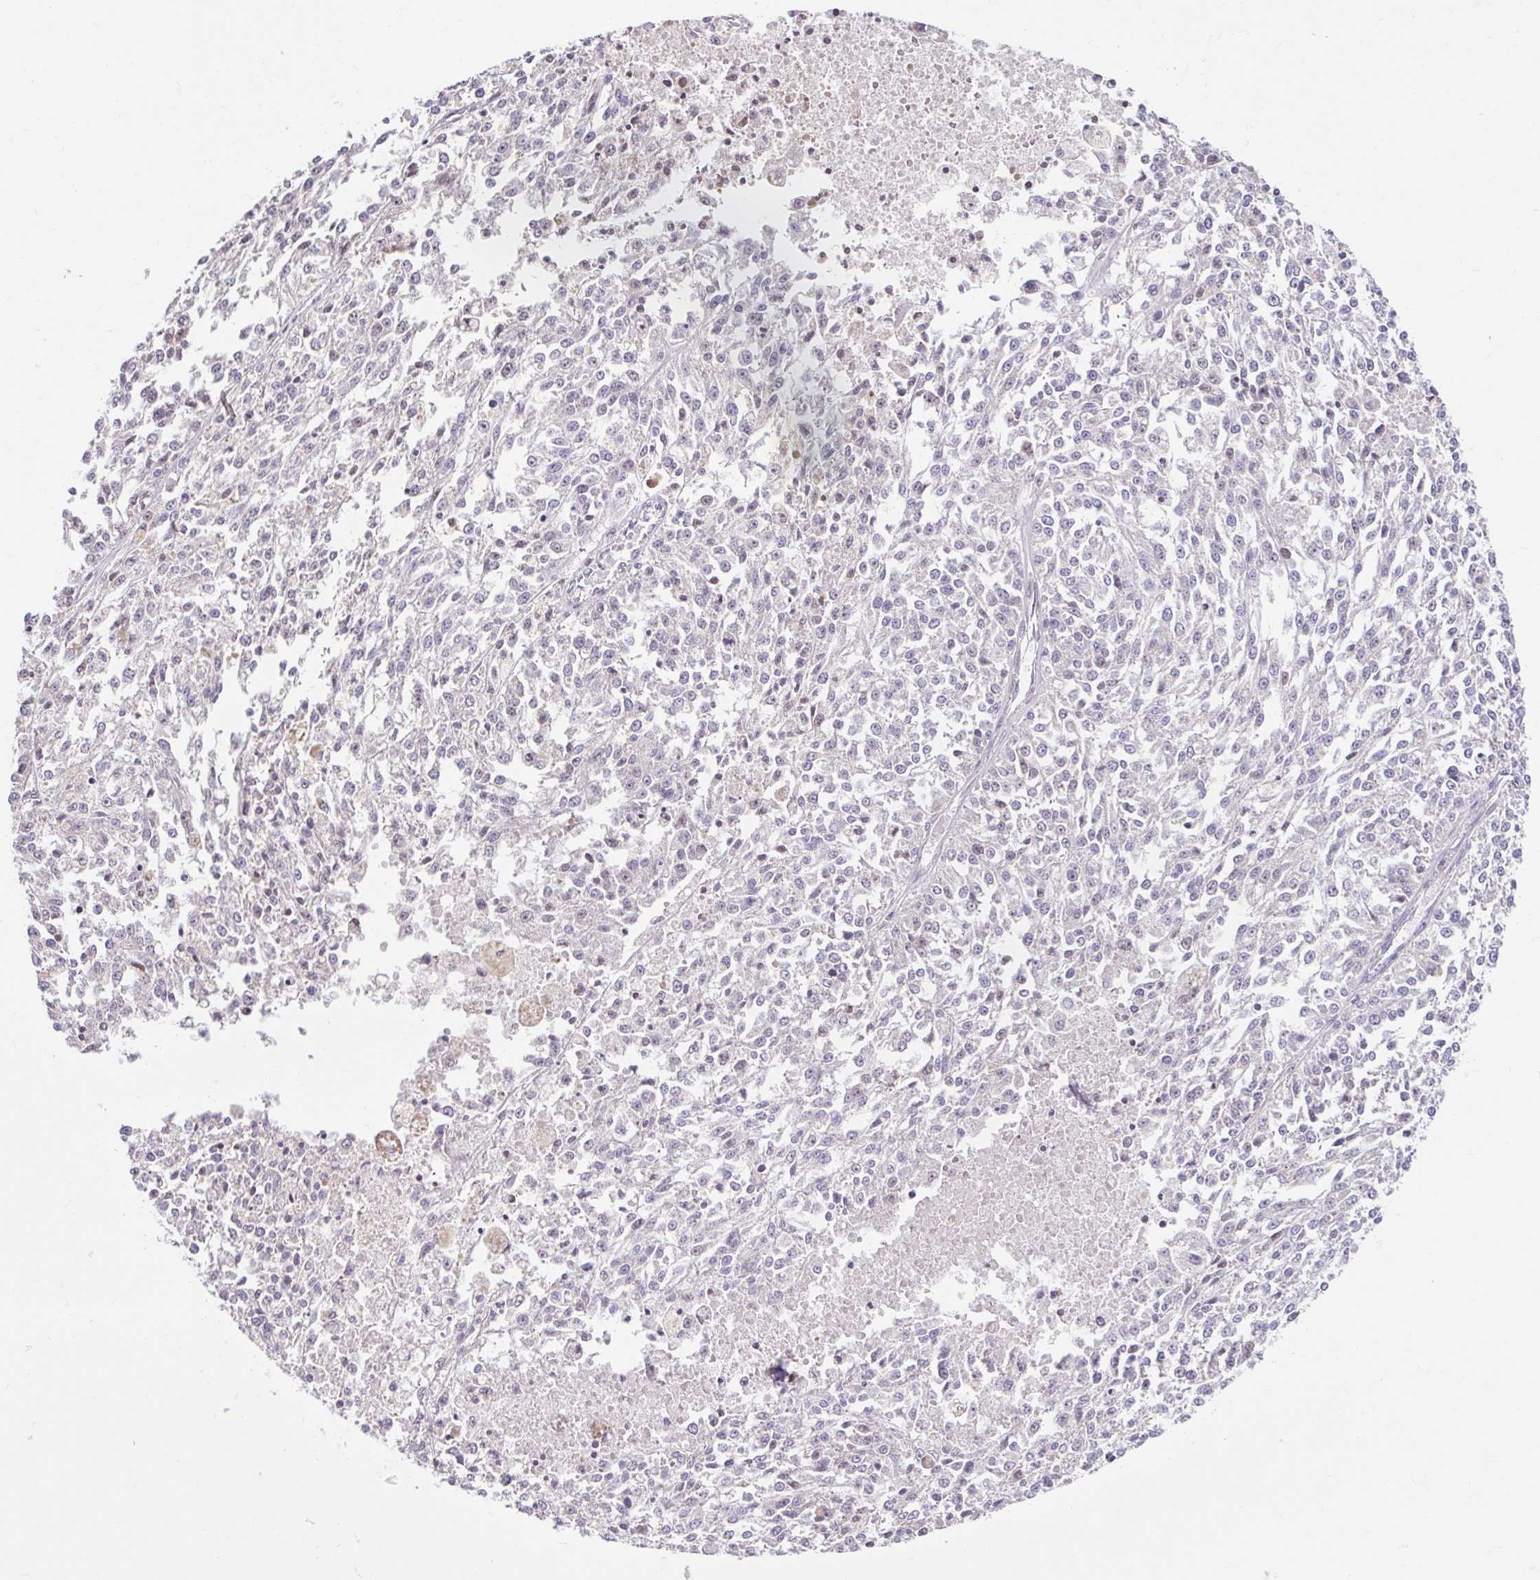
{"staining": {"intensity": "negative", "quantity": "none", "location": "none"}, "tissue": "melanoma", "cell_type": "Tumor cells", "image_type": "cancer", "snomed": [{"axis": "morphology", "description": "Malignant melanoma, NOS"}, {"axis": "topography", "description": "Skin"}], "caption": "IHC photomicrograph of neoplastic tissue: malignant melanoma stained with DAB (3,3'-diaminobenzidine) demonstrates no significant protein expression in tumor cells. (DAB (3,3'-diaminobenzidine) immunohistochemistry with hematoxylin counter stain).", "gene": "NT5C1B", "patient": {"sex": "female", "age": 64}}